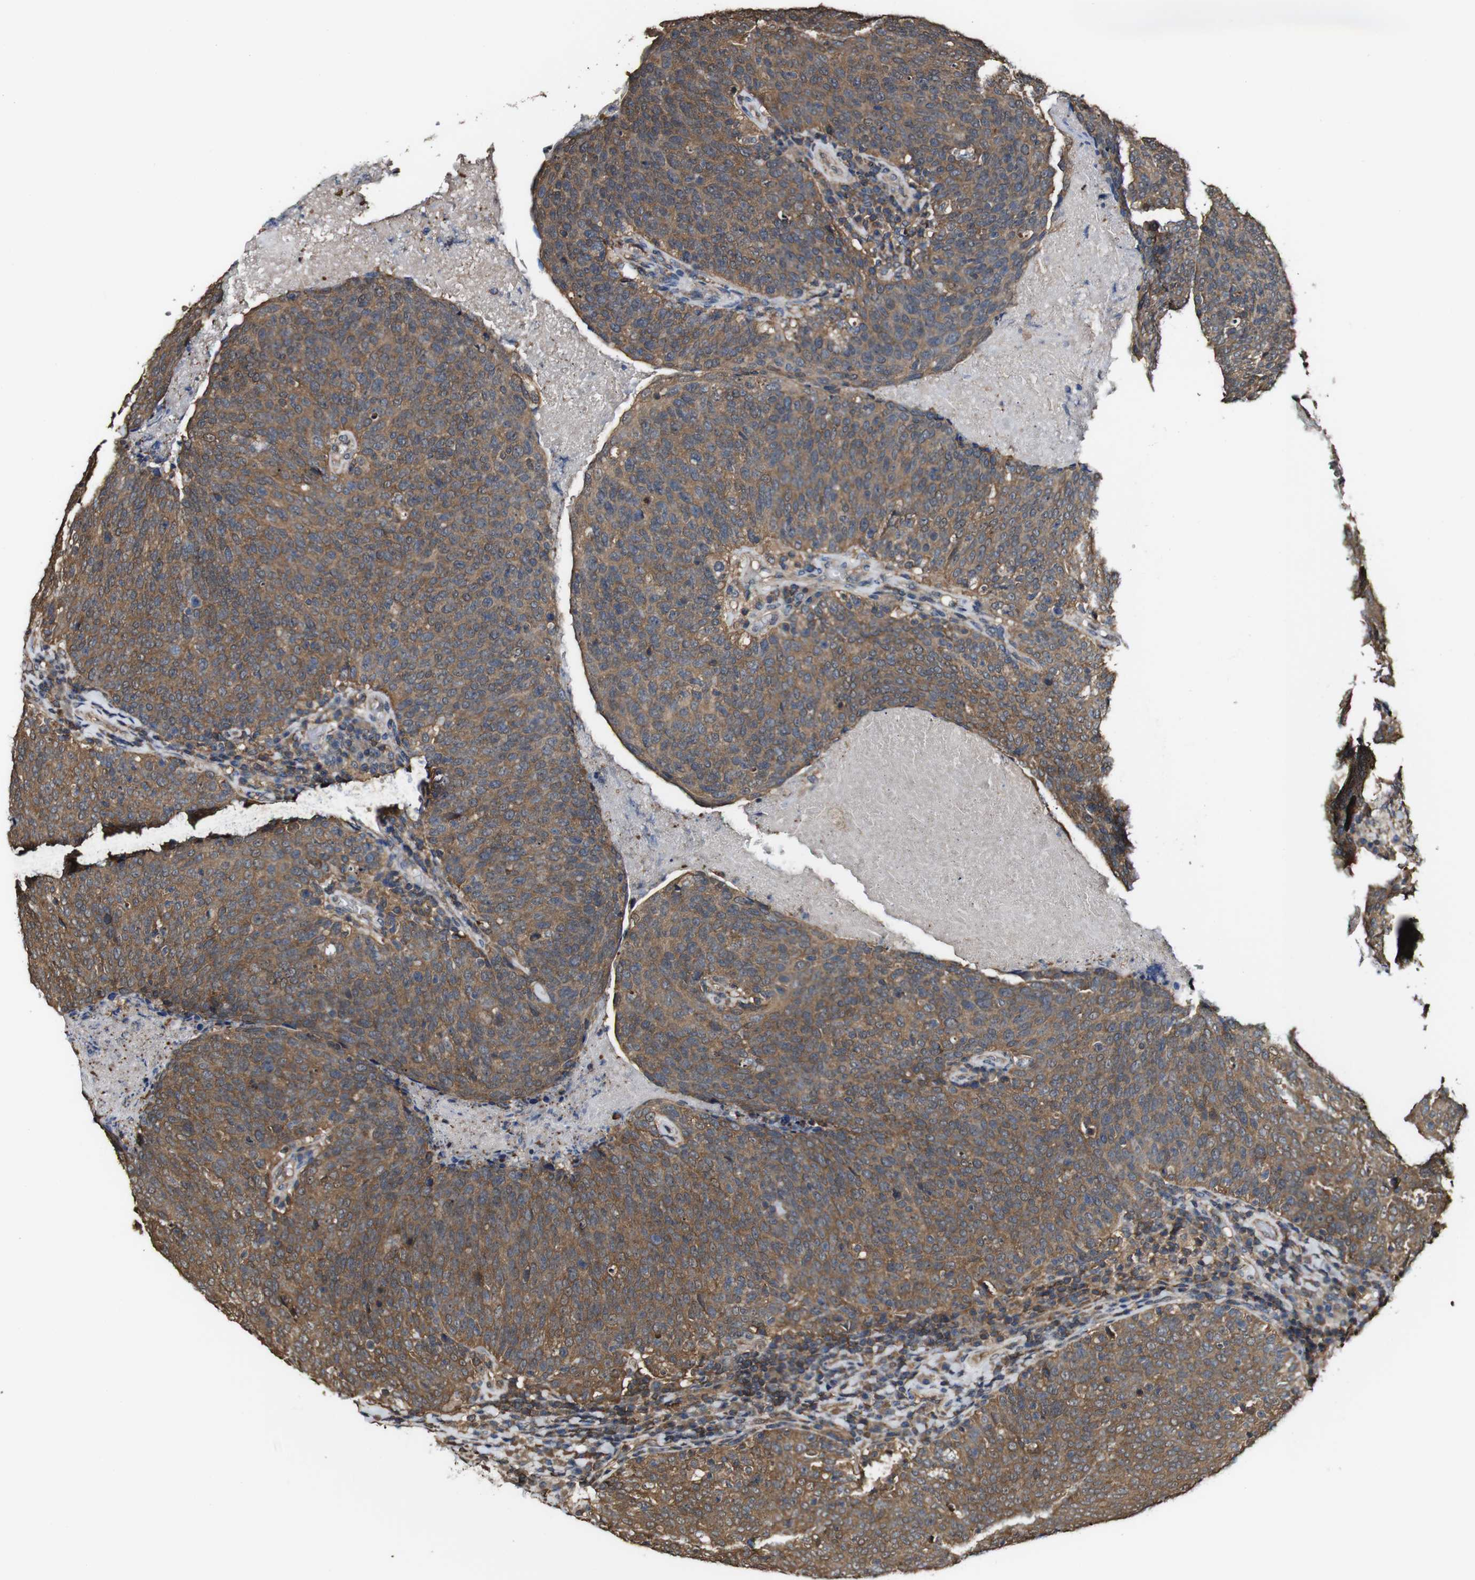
{"staining": {"intensity": "moderate", "quantity": ">75%", "location": "cytoplasmic/membranous"}, "tissue": "head and neck cancer", "cell_type": "Tumor cells", "image_type": "cancer", "snomed": [{"axis": "morphology", "description": "Squamous cell carcinoma, NOS"}, {"axis": "morphology", "description": "Squamous cell carcinoma, metastatic, NOS"}, {"axis": "topography", "description": "Lymph node"}, {"axis": "topography", "description": "Head-Neck"}], "caption": "Protein analysis of head and neck cancer (squamous cell carcinoma) tissue reveals moderate cytoplasmic/membranous expression in about >75% of tumor cells.", "gene": "PTPRR", "patient": {"sex": "male", "age": 62}}